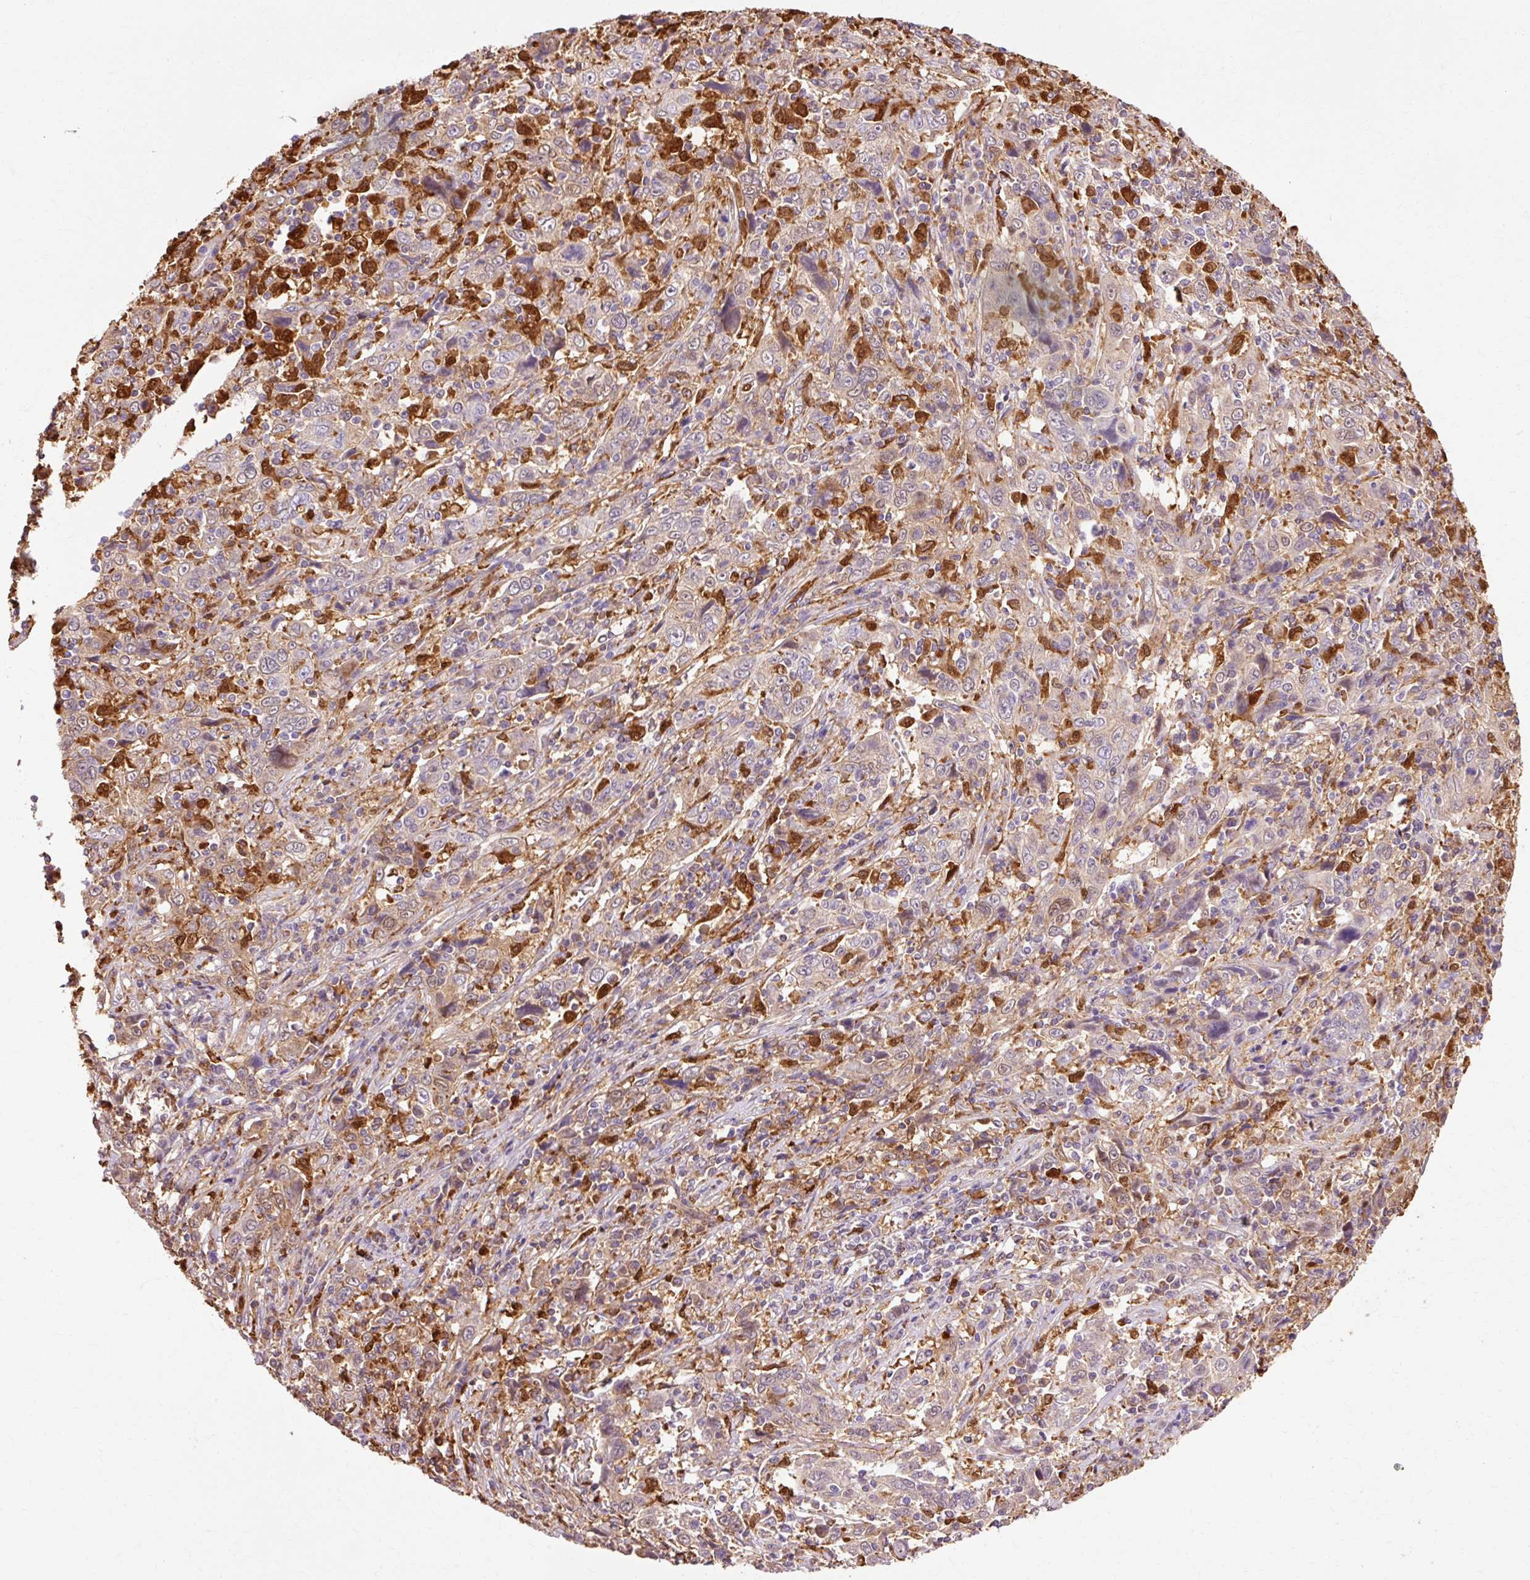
{"staining": {"intensity": "weak", "quantity": "25%-75%", "location": "cytoplasmic/membranous"}, "tissue": "cervical cancer", "cell_type": "Tumor cells", "image_type": "cancer", "snomed": [{"axis": "morphology", "description": "Squamous cell carcinoma, NOS"}, {"axis": "topography", "description": "Cervix"}], "caption": "An image of cervical cancer (squamous cell carcinoma) stained for a protein displays weak cytoplasmic/membranous brown staining in tumor cells.", "gene": "GPX1", "patient": {"sex": "female", "age": 46}}